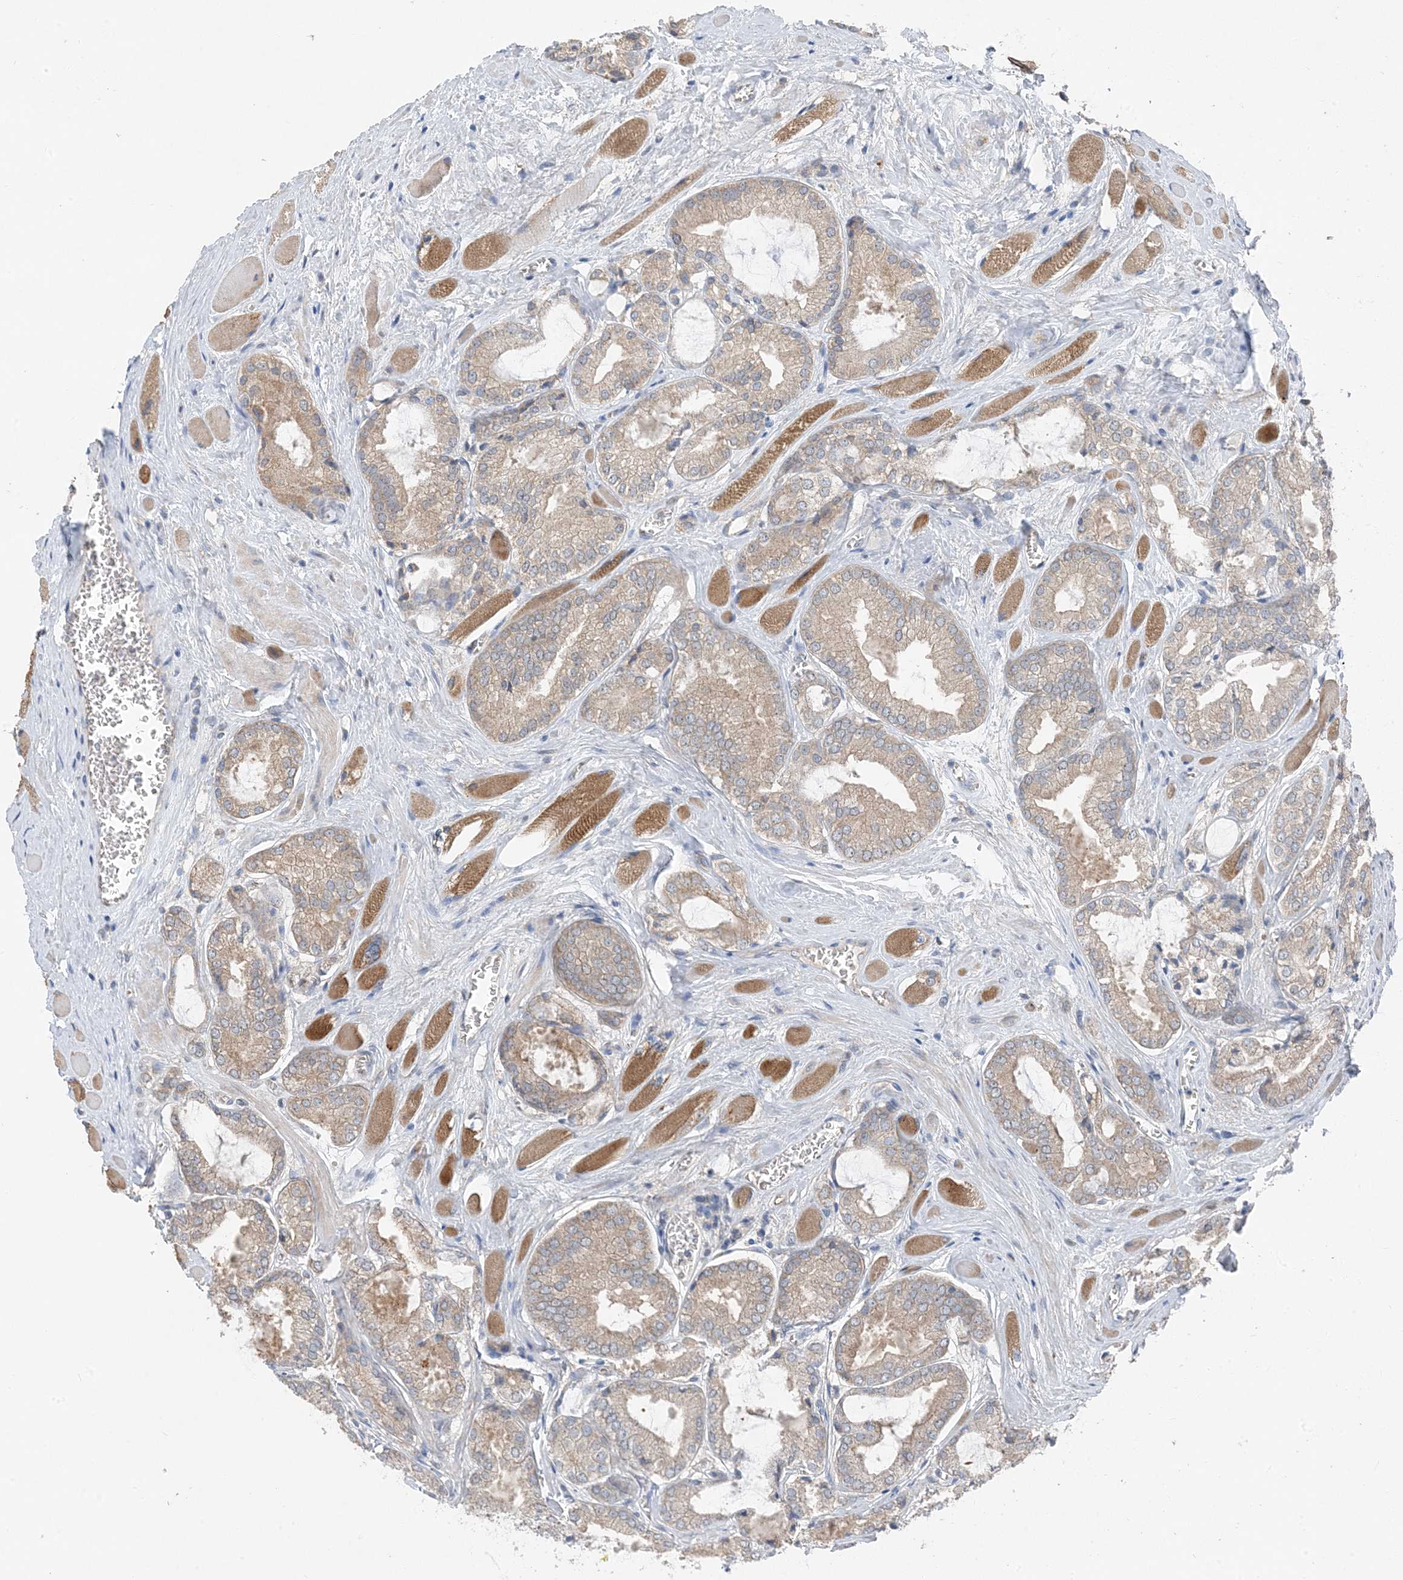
{"staining": {"intensity": "weak", "quantity": ">75%", "location": "cytoplasmic/membranous"}, "tissue": "prostate cancer", "cell_type": "Tumor cells", "image_type": "cancer", "snomed": [{"axis": "morphology", "description": "Adenocarcinoma, Low grade"}, {"axis": "topography", "description": "Prostate"}], "caption": "Immunohistochemistry of human prostate low-grade adenocarcinoma shows low levels of weak cytoplasmic/membranous expression in about >75% of tumor cells.", "gene": "DHX30", "patient": {"sex": "male", "age": 67}}